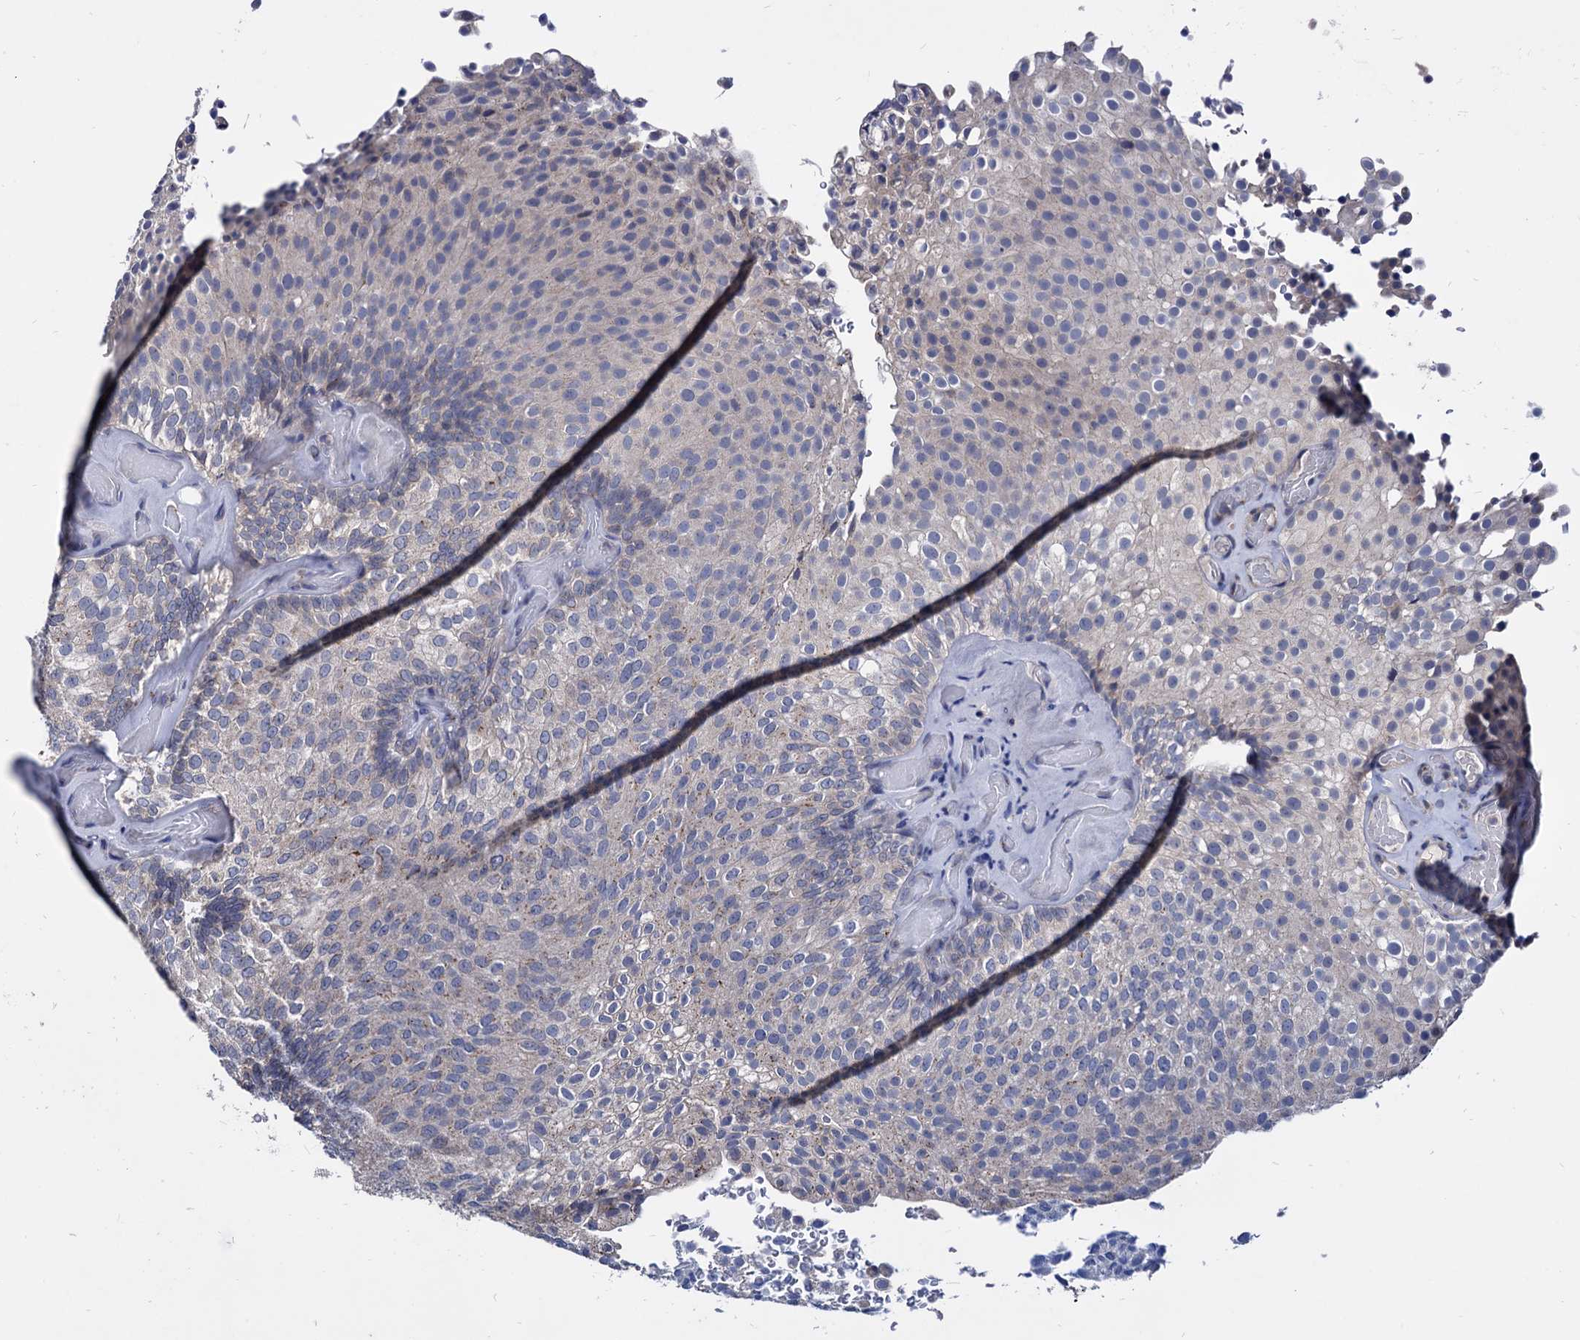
{"staining": {"intensity": "weak", "quantity": "<25%", "location": "cytoplasmic/membranous"}, "tissue": "urothelial cancer", "cell_type": "Tumor cells", "image_type": "cancer", "snomed": [{"axis": "morphology", "description": "Urothelial carcinoma, Low grade"}, {"axis": "topography", "description": "Urinary bladder"}], "caption": "The micrograph reveals no staining of tumor cells in urothelial carcinoma (low-grade). The staining was performed using DAB (3,3'-diaminobenzidine) to visualize the protein expression in brown, while the nuclei were stained in blue with hematoxylin (Magnification: 20x).", "gene": "ESD", "patient": {"sex": "male", "age": 78}}